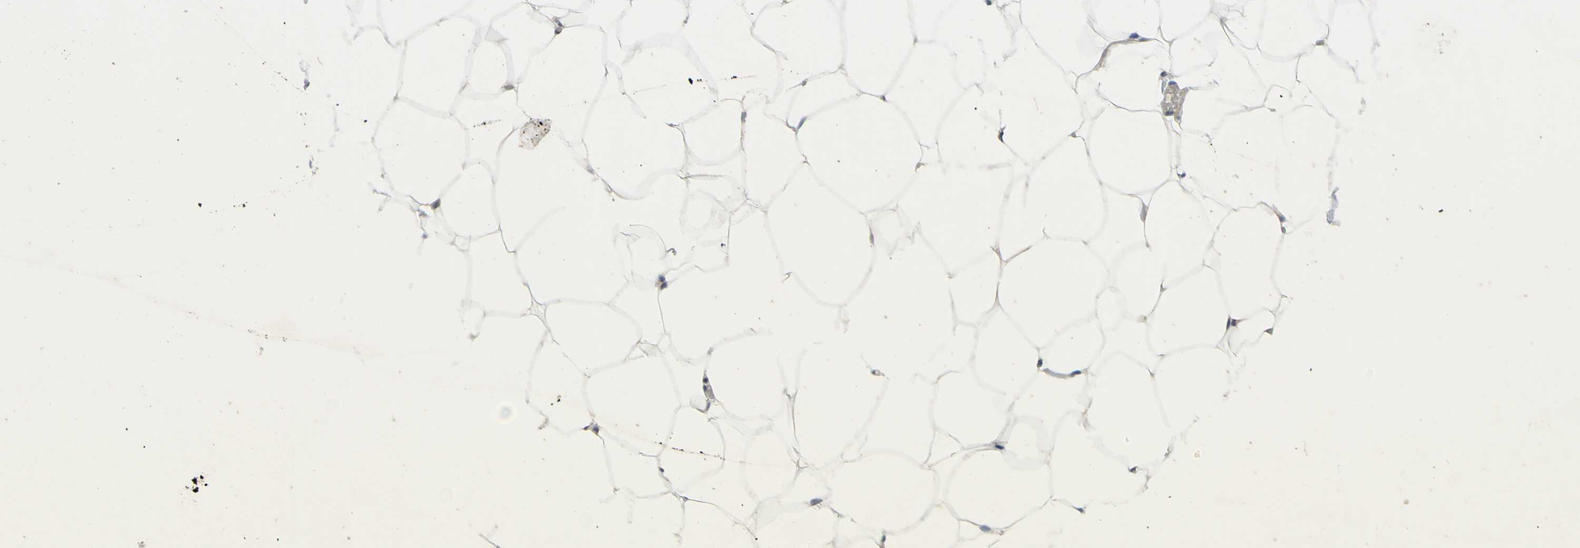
{"staining": {"intensity": "weak", "quantity": ">75%", "location": "cytoplasmic/membranous"}, "tissue": "adipose tissue", "cell_type": "Adipocytes", "image_type": "normal", "snomed": [{"axis": "morphology", "description": "Normal tissue, NOS"}, {"axis": "topography", "description": "Breast"}, {"axis": "topography", "description": "Adipose tissue"}], "caption": "An image showing weak cytoplasmic/membranous expression in about >75% of adipocytes in benign adipose tissue, as visualized by brown immunohistochemical staining.", "gene": "CCNB2", "patient": {"sex": "female", "age": 25}}